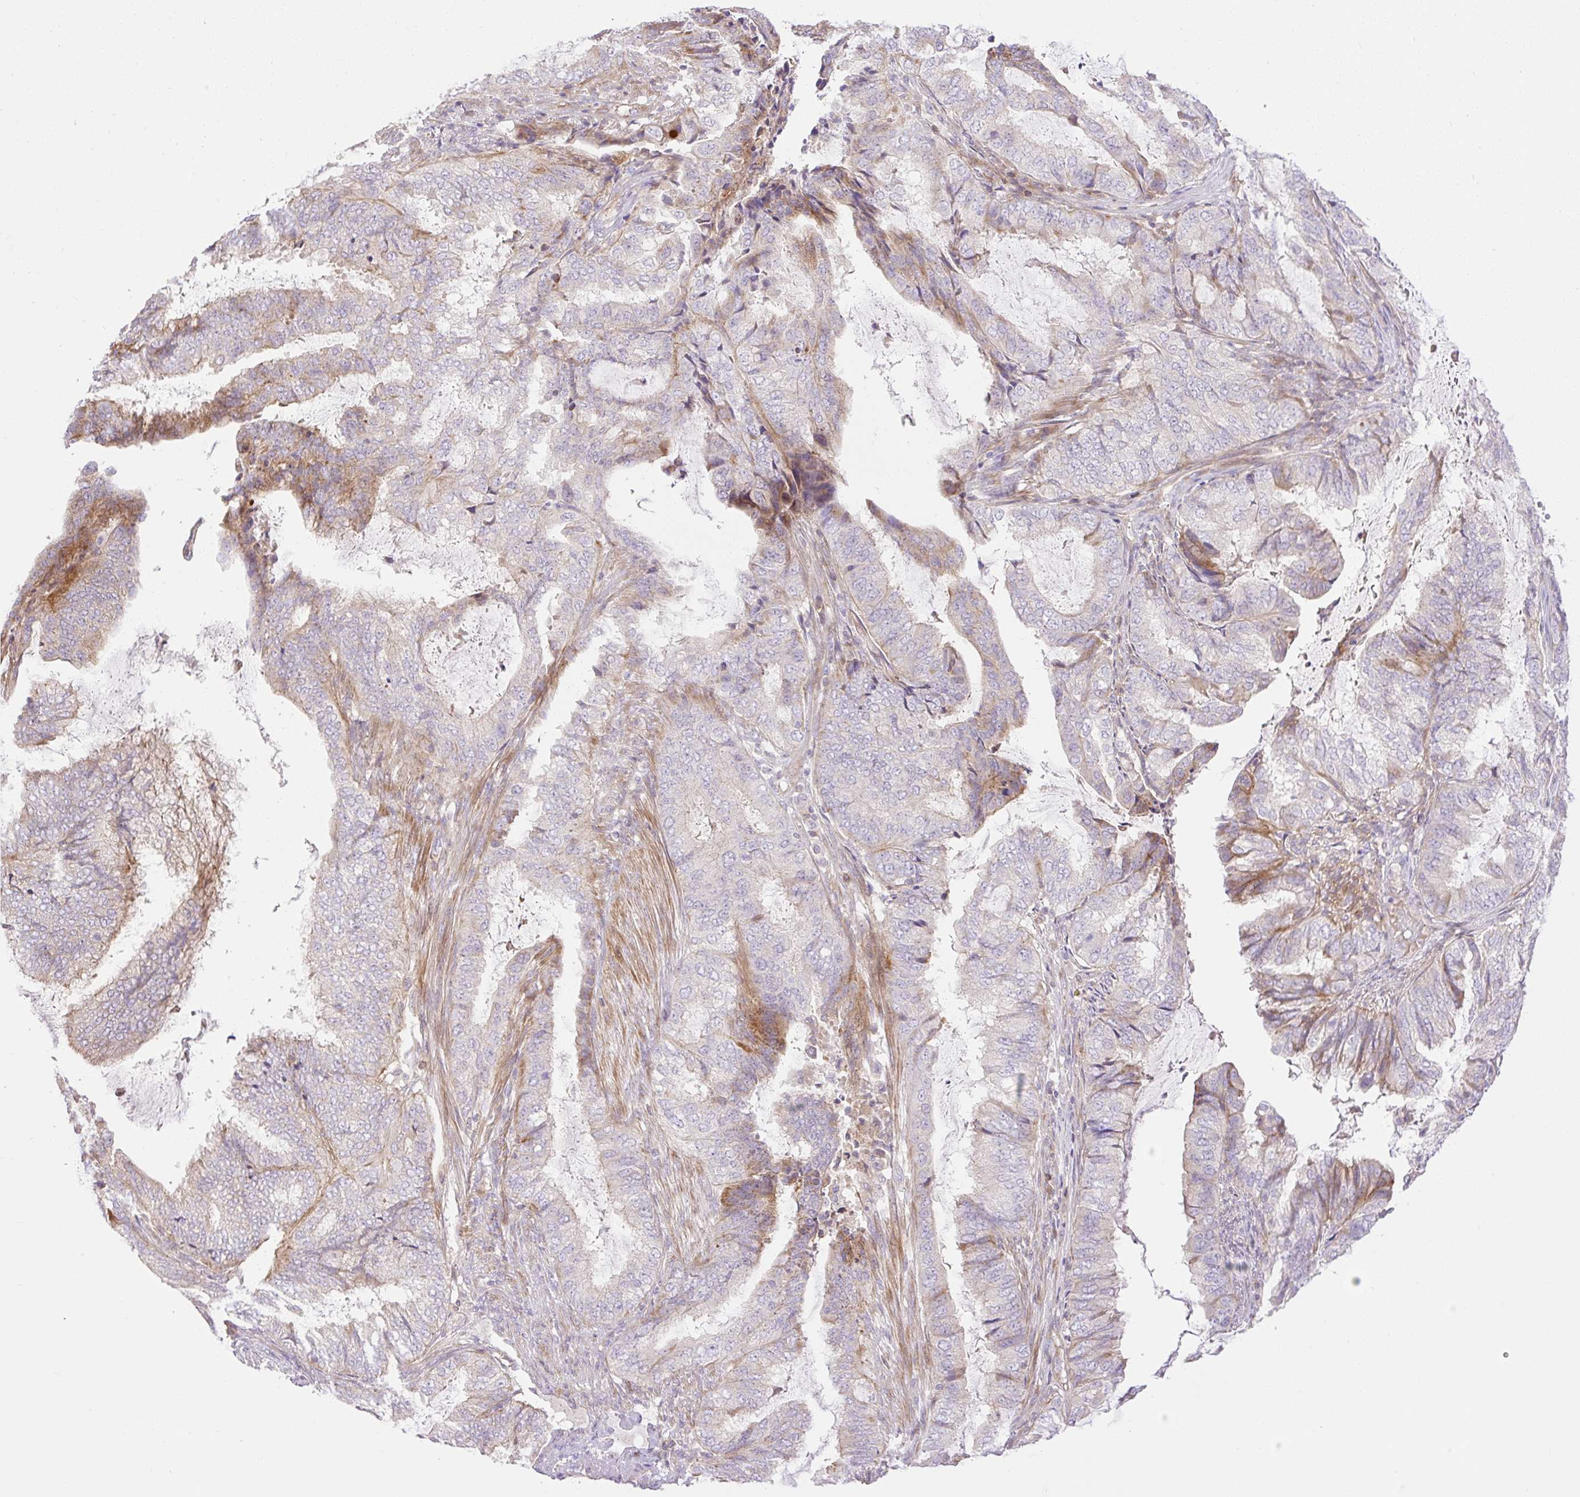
{"staining": {"intensity": "moderate", "quantity": "<25%", "location": "cytoplasmic/membranous"}, "tissue": "endometrial cancer", "cell_type": "Tumor cells", "image_type": "cancer", "snomed": [{"axis": "morphology", "description": "Adenocarcinoma, NOS"}, {"axis": "topography", "description": "Endometrium"}], "caption": "Immunohistochemical staining of human endometrial adenocarcinoma demonstrates low levels of moderate cytoplasmic/membranous protein expression in approximately <25% of tumor cells. The staining was performed using DAB, with brown indicating positive protein expression. Nuclei are stained blue with hematoxylin.", "gene": "VPS25", "patient": {"sex": "female", "age": 51}}